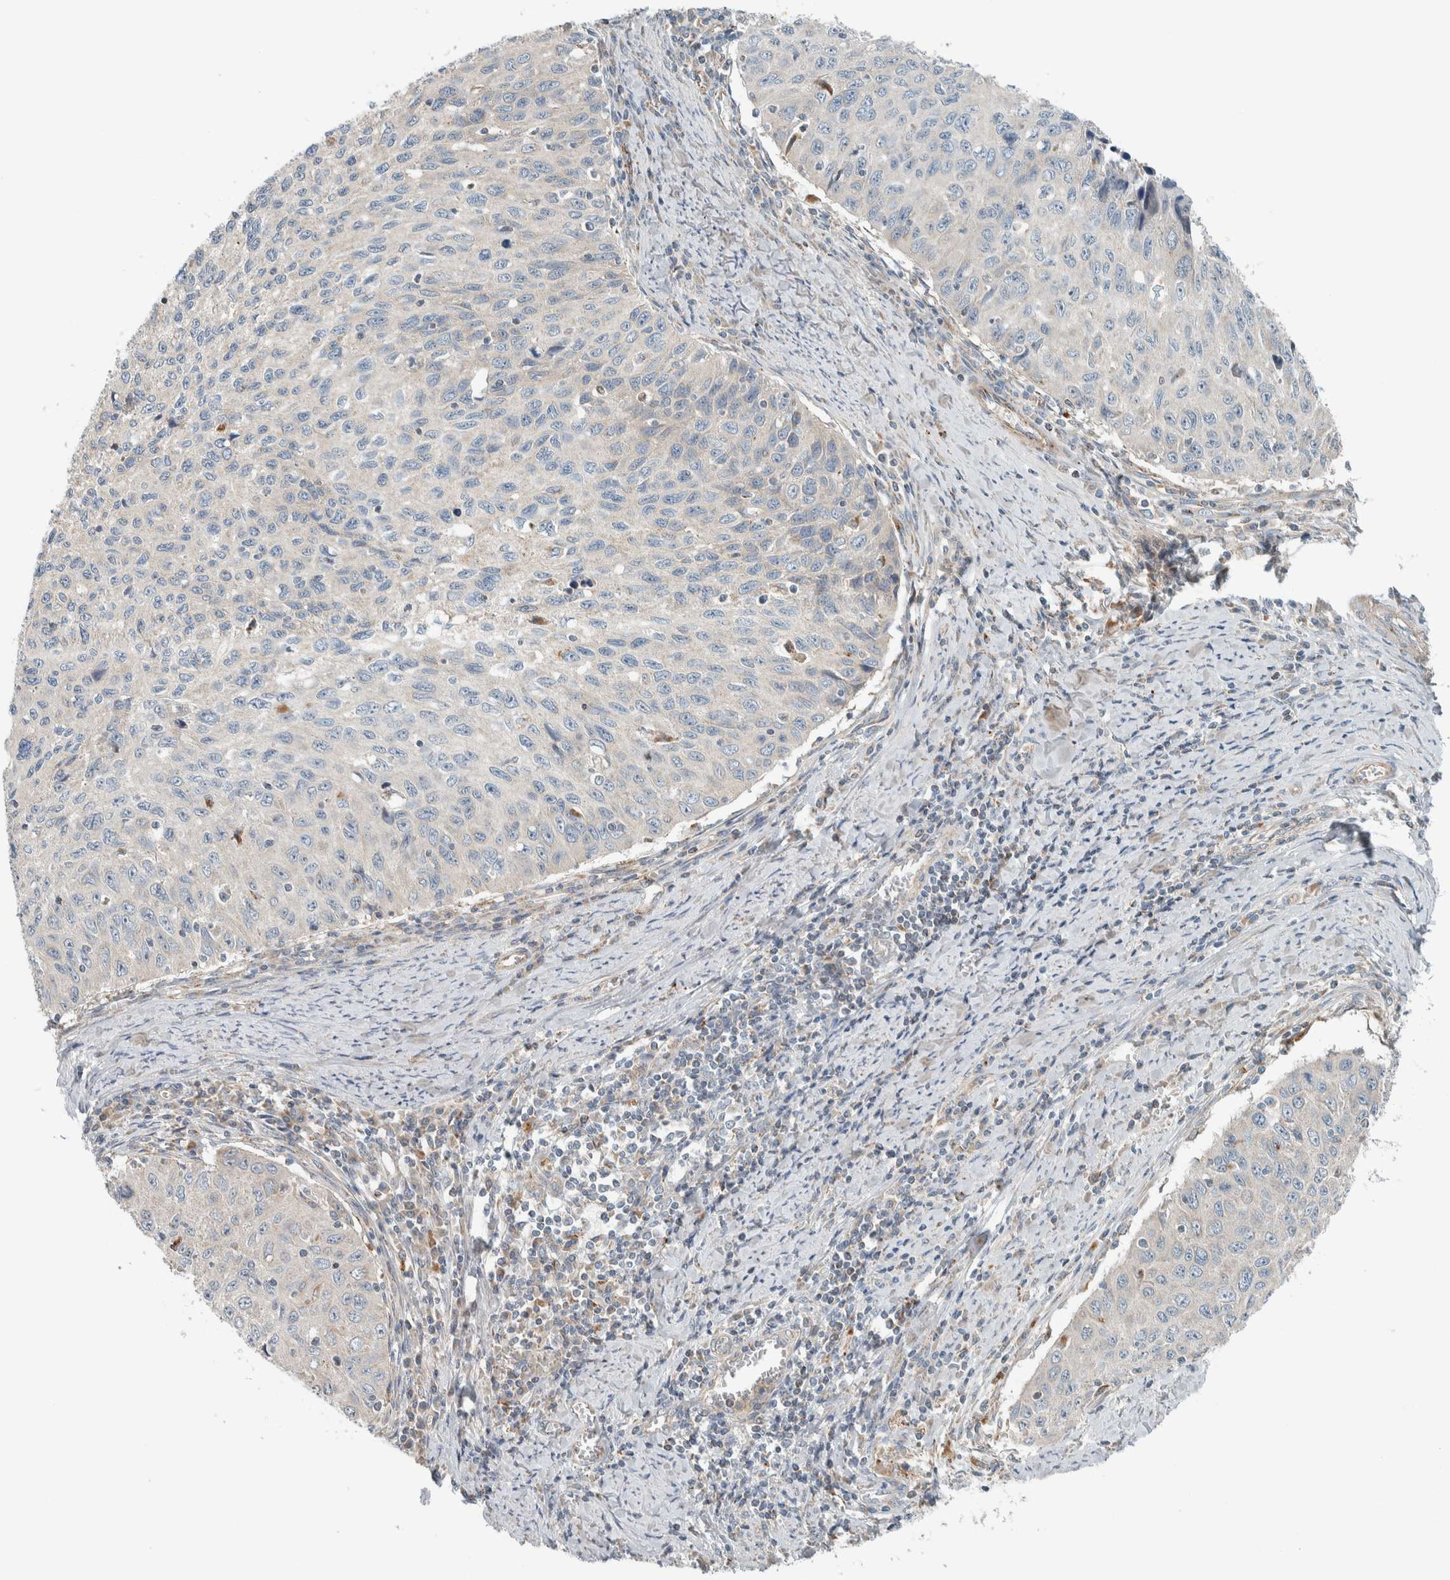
{"staining": {"intensity": "negative", "quantity": "none", "location": "none"}, "tissue": "cervical cancer", "cell_type": "Tumor cells", "image_type": "cancer", "snomed": [{"axis": "morphology", "description": "Squamous cell carcinoma, NOS"}, {"axis": "topography", "description": "Cervix"}], "caption": "Cervical cancer was stained to show a protein in brown. There is no significant expression in tumor cells.", "gene": "SLFN12L", "patient": {"sex": "female", "age": 53}}